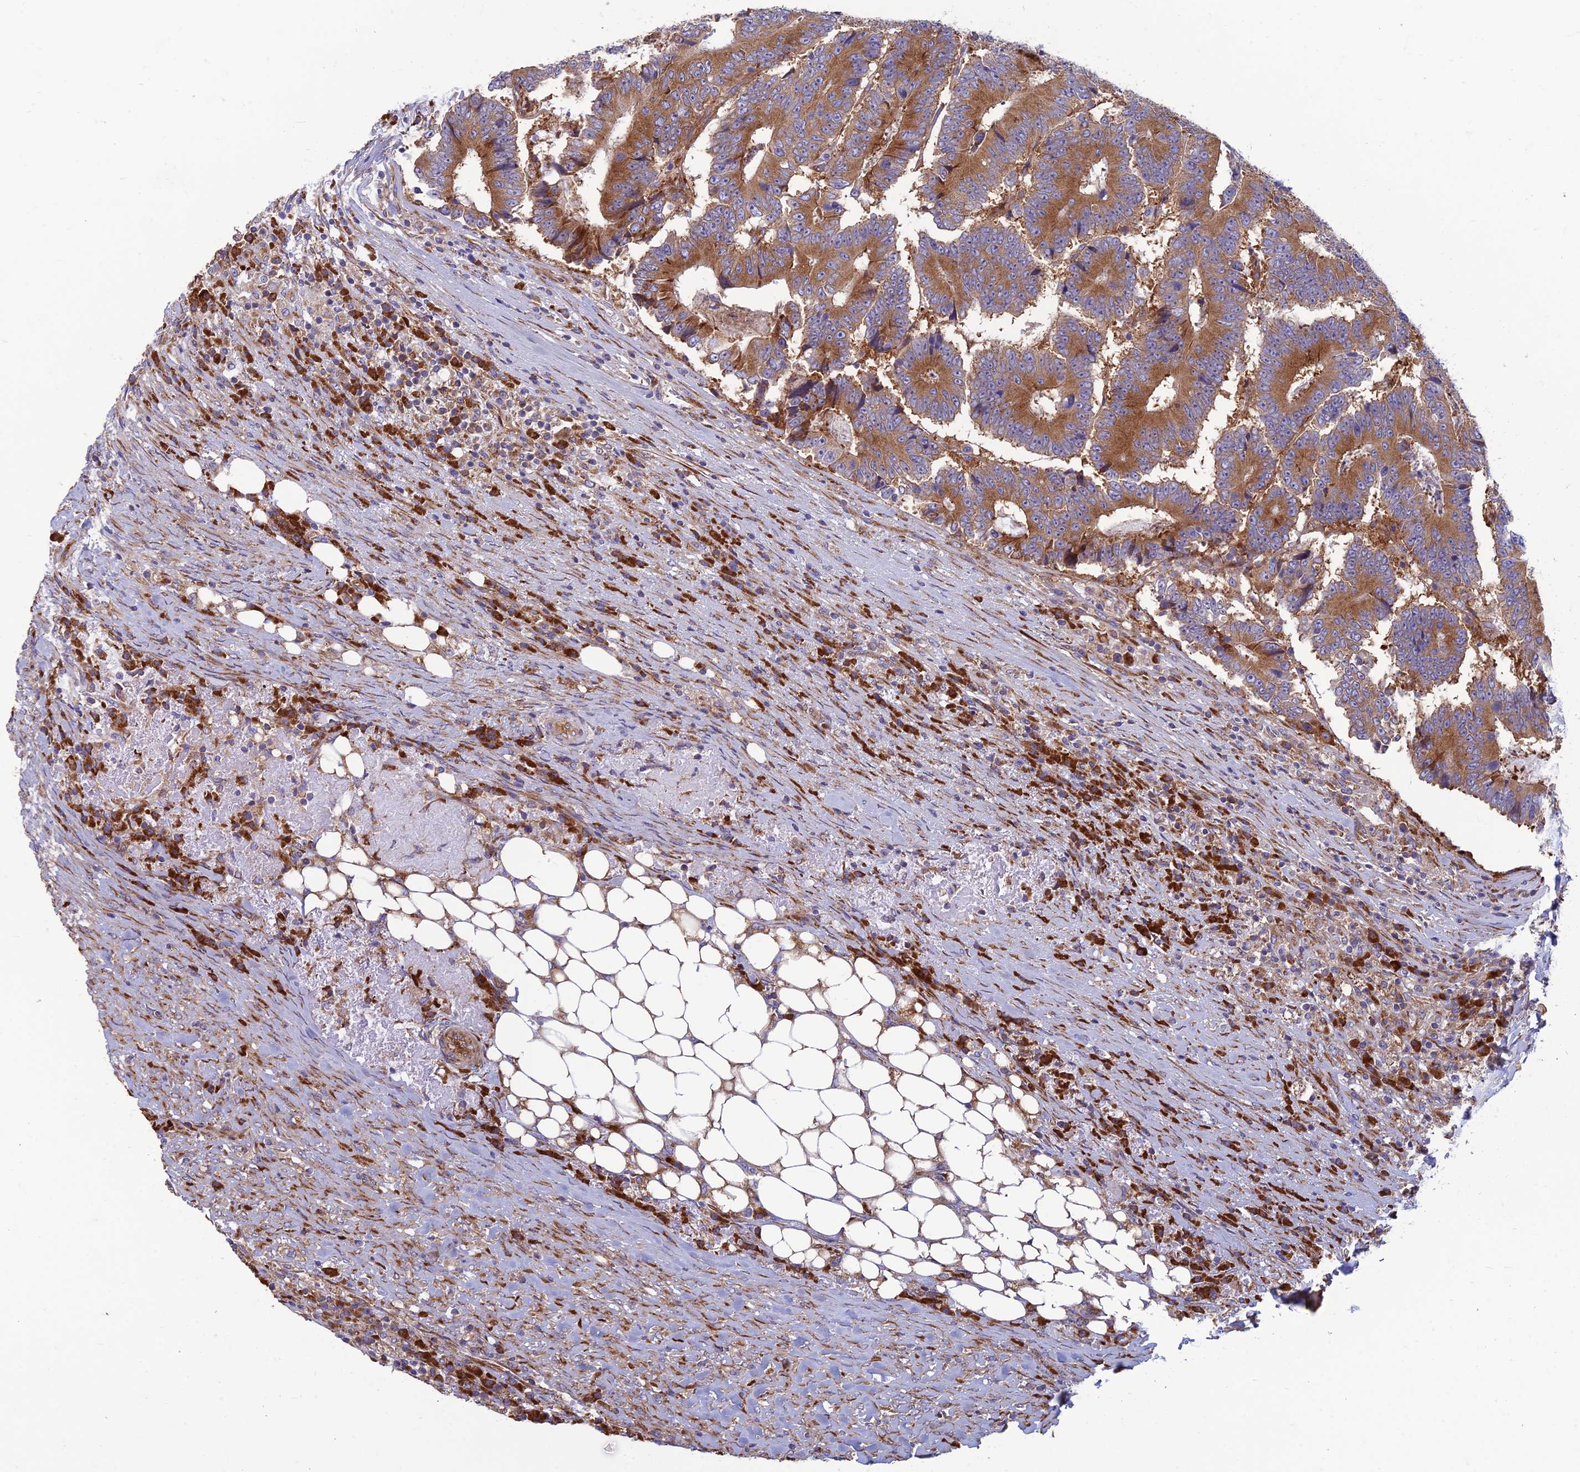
{"staining": {"intensity": "moderate", "quantity": ">75%", "location": "cytoplasmic/membranous"}, "tissue": "colorectal cancer", "cell_type": "Tumor cells", "image_type": "cancer", "snomed": [{"axis": "morphology", "description": "Adenocarcinoma, NOS"}, {"axis": "topography", "description": "Colon"}], "caption": "Immunohistochemistry image of colorectal cancer stained for a protein (brown), which shows medium levels of moderate cytoplasmic/membranous expression in approximately >75% of tumor cells.", "gene": "RPL17-C18orf32", "patient": {"sex": "male", "age": 83}}